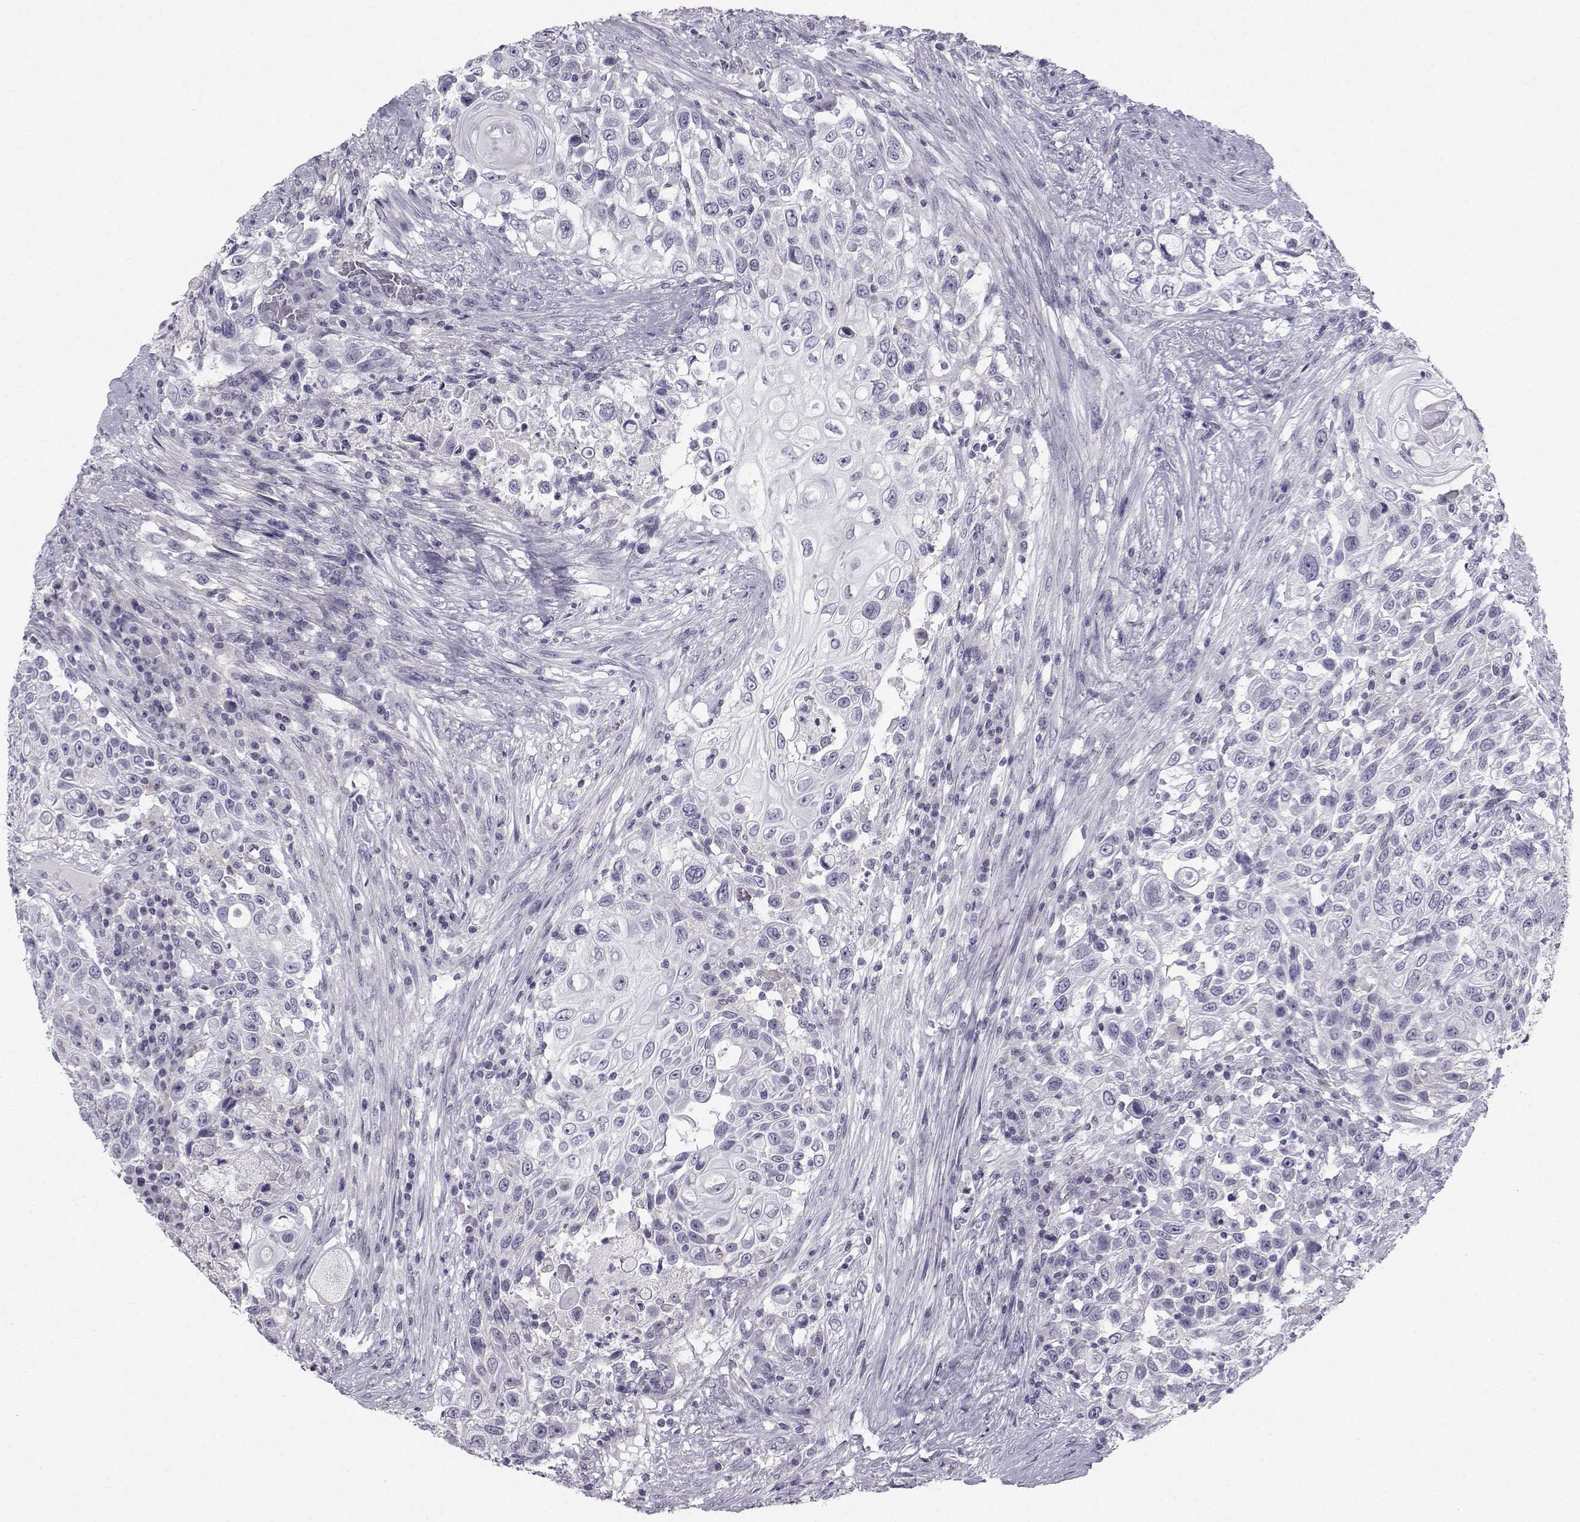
{"staining": {"intensity": "negative", "quantity": "none", "location": "none"}, "tissue": "urothelial cancer", "cell_type": "Tumor cells", "image_type": "cancer", "snomed": [{"axis": "morphology", "description": "Urothelial carcinoma, High grade"}, {"axis": "topography", "description": "Urinary bladder"}], "caption": "Tumor cells show no significant protein expression in urothelial carcinoma (high-grade).", "gene": "SPDYE4", "patient": {"sex": "female", "age": 56}}